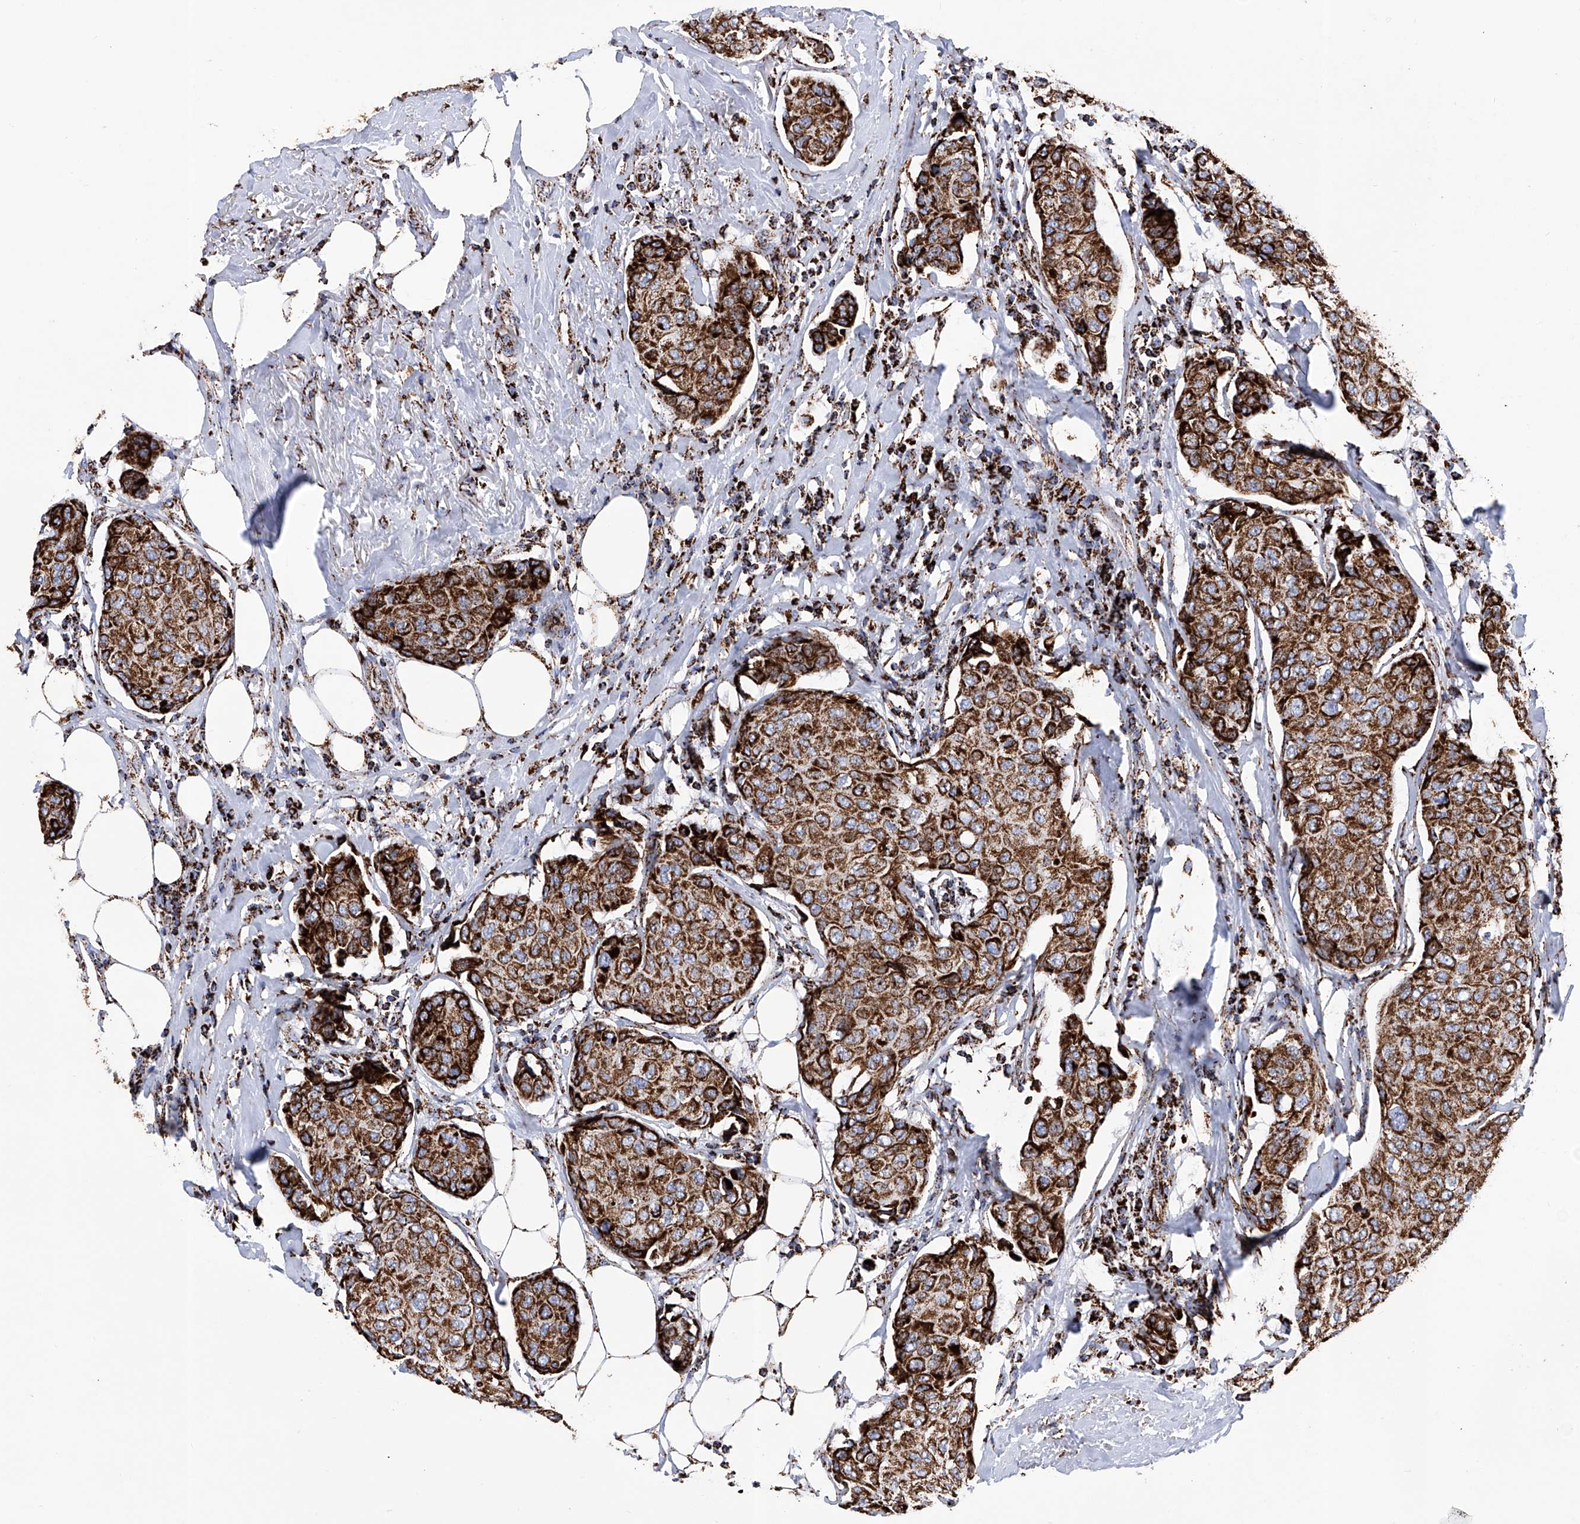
{"staining": {"intensity": "strong", "quantity": ">75%", "location": "cytoplasmic/membranous"}, "tissue": "breast cancer", "cell_type": "Tumor cells", "image_type": "cancer", "snomed": [{"axis": "morphology", "description": "Duct carcinoma"}, {"axis": "topography", "description": "Breast"}], "caption": "Protein expression analysis of breast cancer displays strong cytoplasmic/membranous positivity in about >75% of tumor cells. Using DAB (3,3'-diaminobenzidine) (brown) and hematoxylin (blue) stains, captured at high magnification using brightfield microscopy.", "gene": "ATP5PF", "patient": {"sex": "female", "age": 80}}